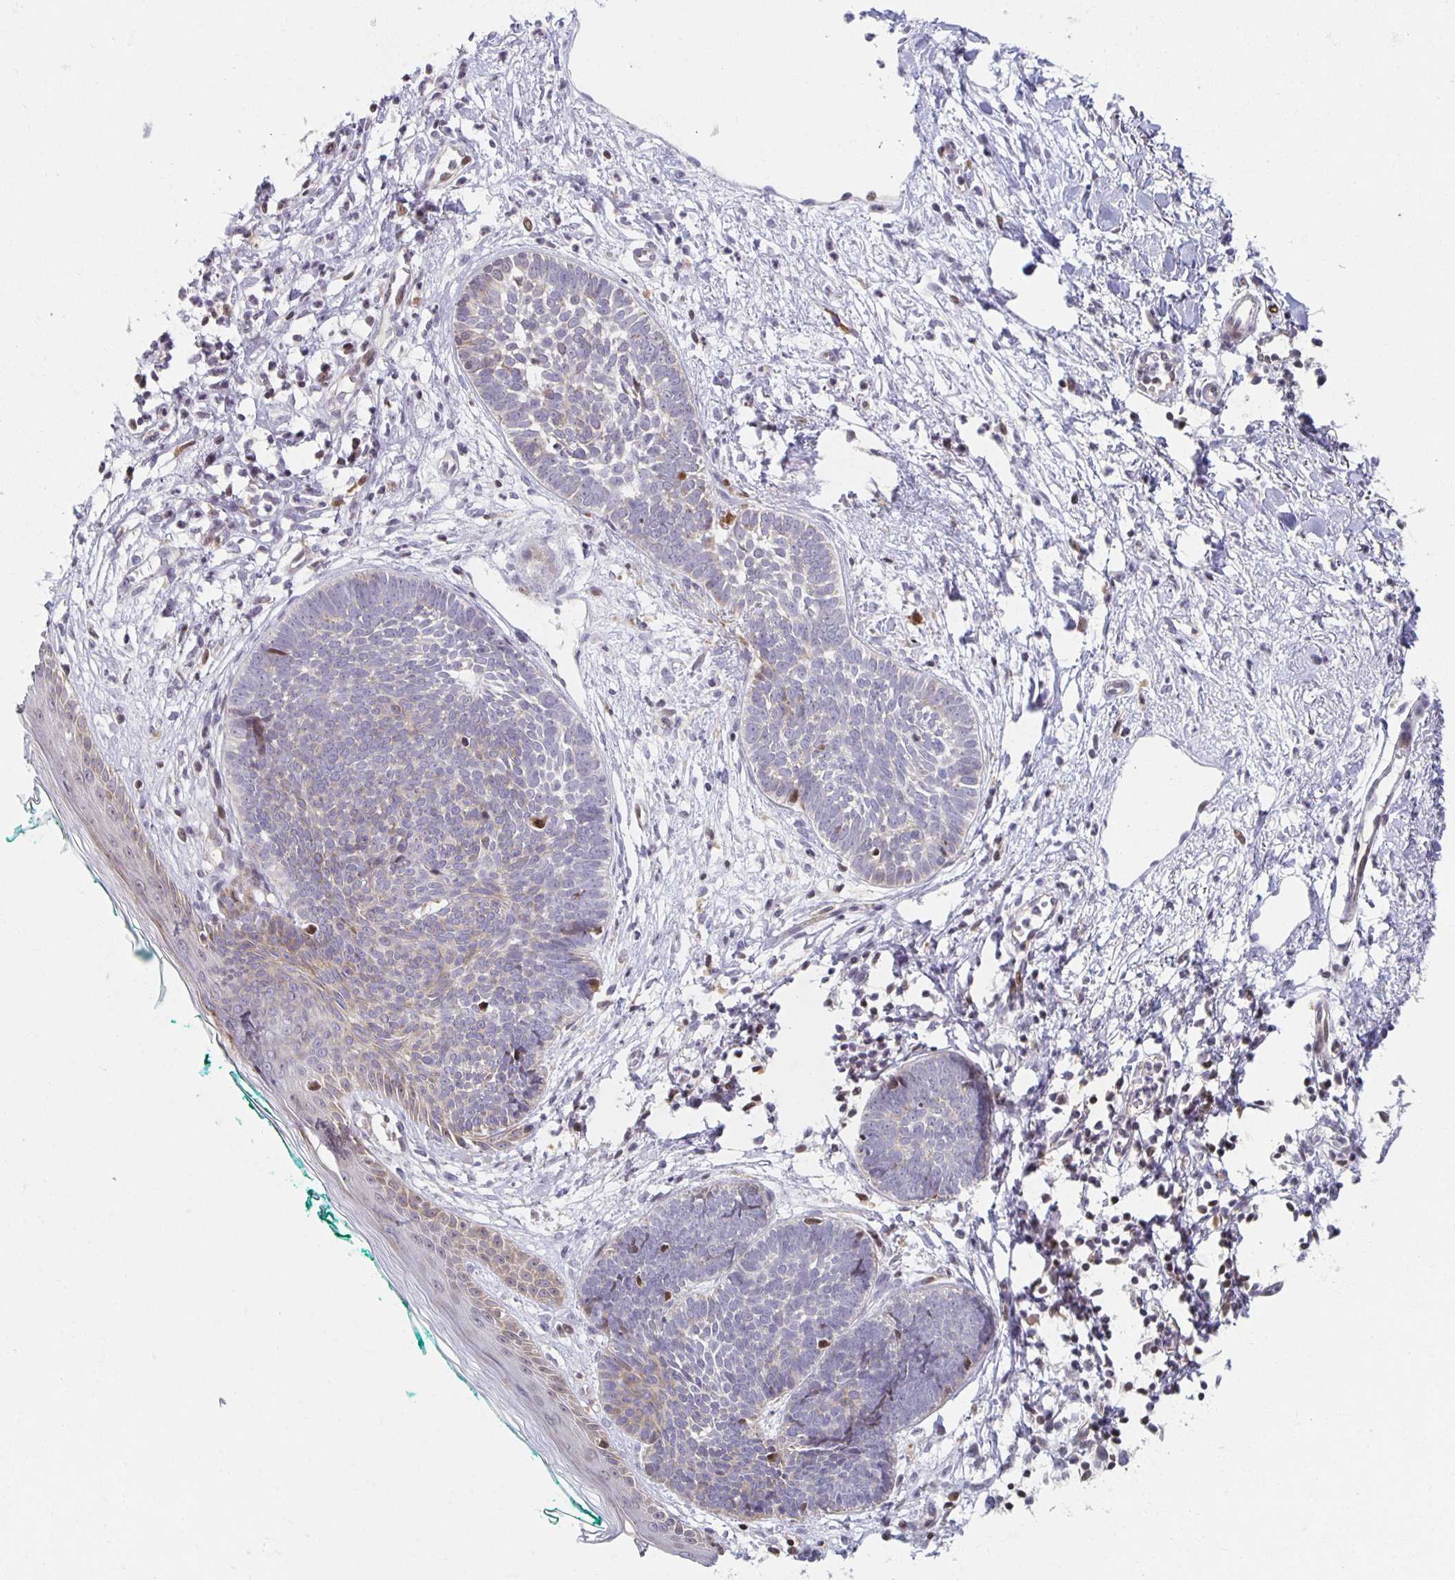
{"staining": {"intensity": "negative", "quantity": "none", "location": "none"}, "tissue": "skin cancer", "cell_type": "Tumor cells", "image_type": "cancer", "snomed": [{"axis": "morphology", "description": "Basal cell carcinoma"}, {"axis": "topography", "description": "Skin"}, {"axis": "topography", "description": "Skin of neck"}, {"axis": "topography", "description": "Skin of shoulder"}, {"axis": "topography", "description": "Skin of back"}], "caption": "Immunohistochemistry (IHC) micrograph of basal cell carcinoma (skin) stained for a protein (brown), which shows no positivity in tumor cells. (Immunohistochemistry (IHC), brightfield microscopy, high magnification).", "gene": "HCFC1R1", "patient": {"sex": "male", "age": 80}}